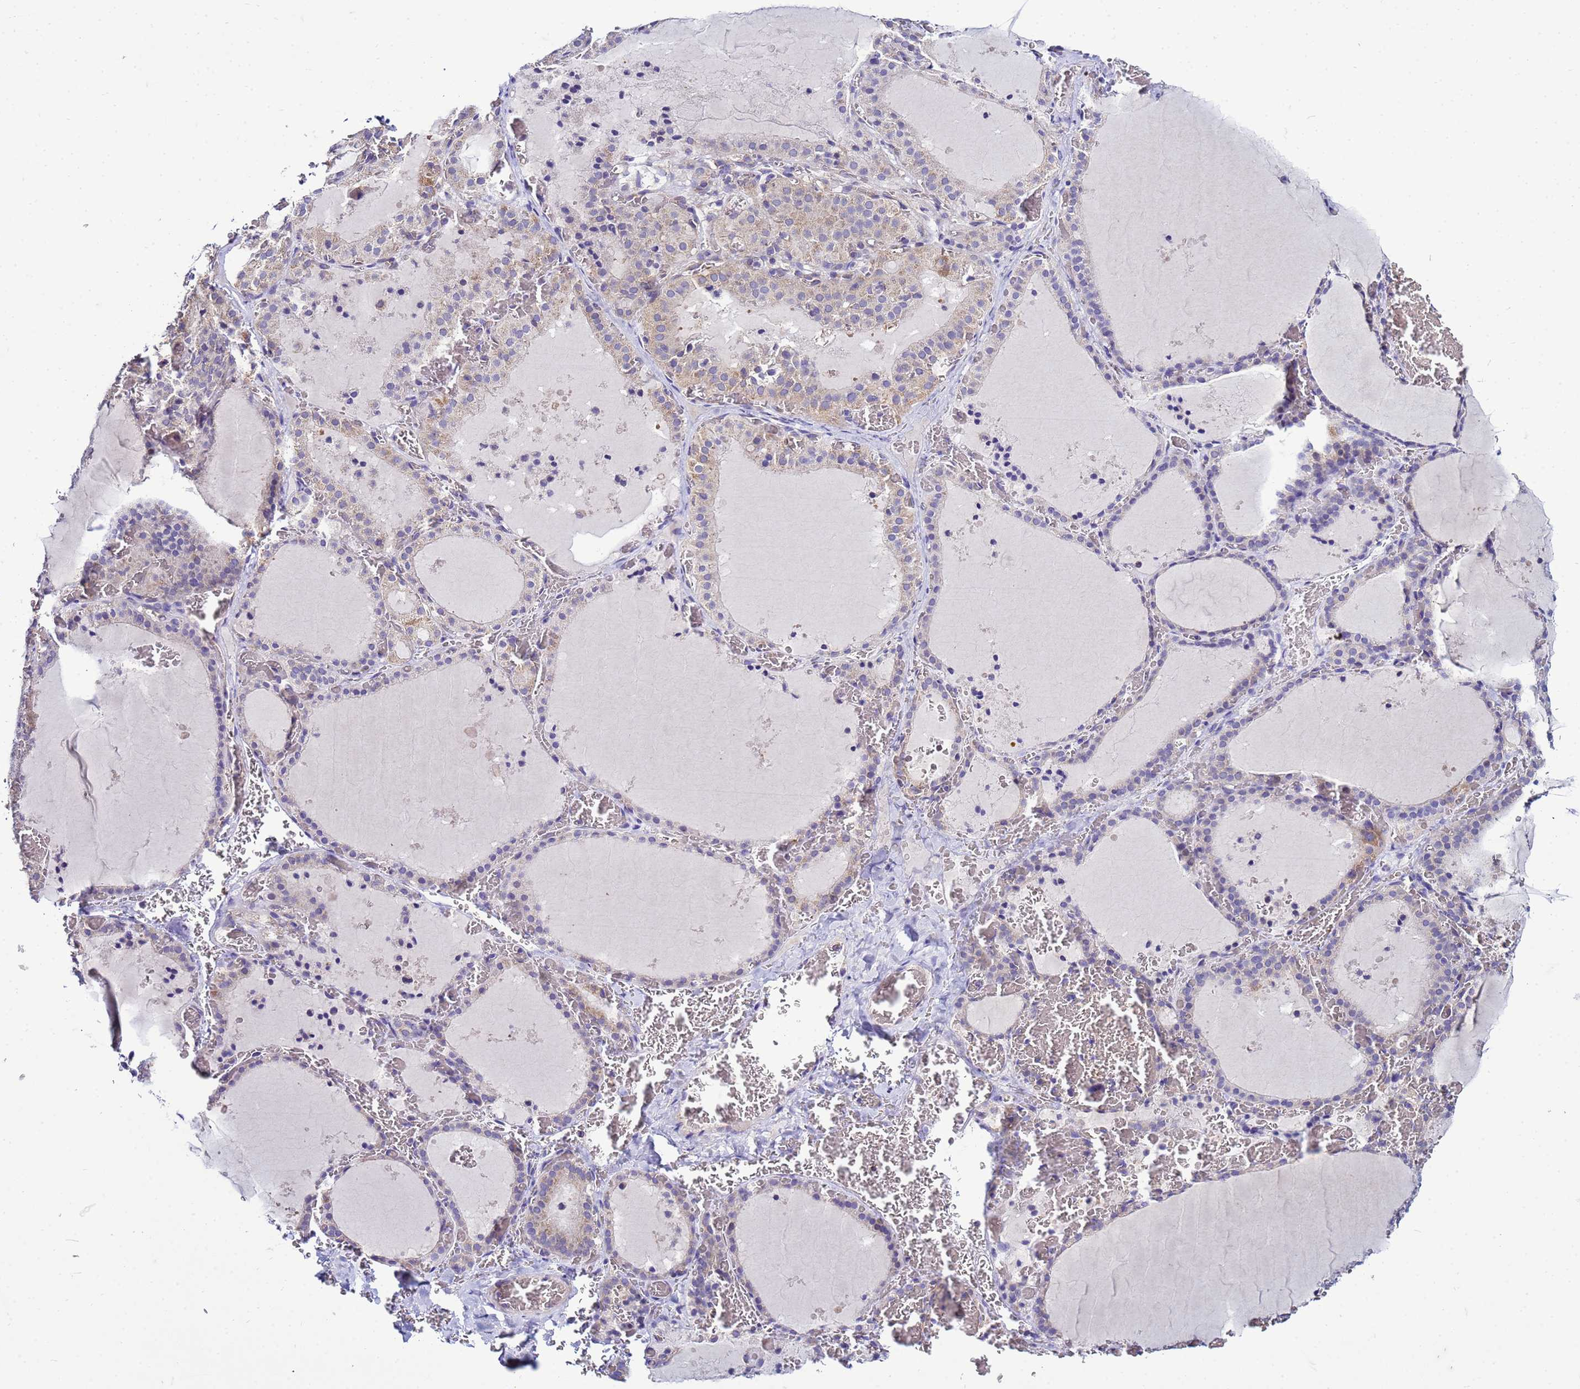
{"staining": {"intensity": "weak", "quantity": "<25%", "location": "cytoplasmic/membranous"}, "tissue": "thyroid gland", "cell_type": "Glandular cells", "image_type": "normal", "snomed": [{"axis": "morphology", "description": "Normal tissue, NOS"}, {"axis": "topography", "description": "Thyroid gland"}], "caption": "A micrograph of thyroid gland stained for a protein demonstrates no brown staining in glandular cells. Brightfield microscopy of IHC stained with DAB (3,3'-diaminobenzidine) (brown) and hematoxylin (blue), captured at high magnification.", "gene": "PKD1", "patient": {"sex": "female", "age": 39}}